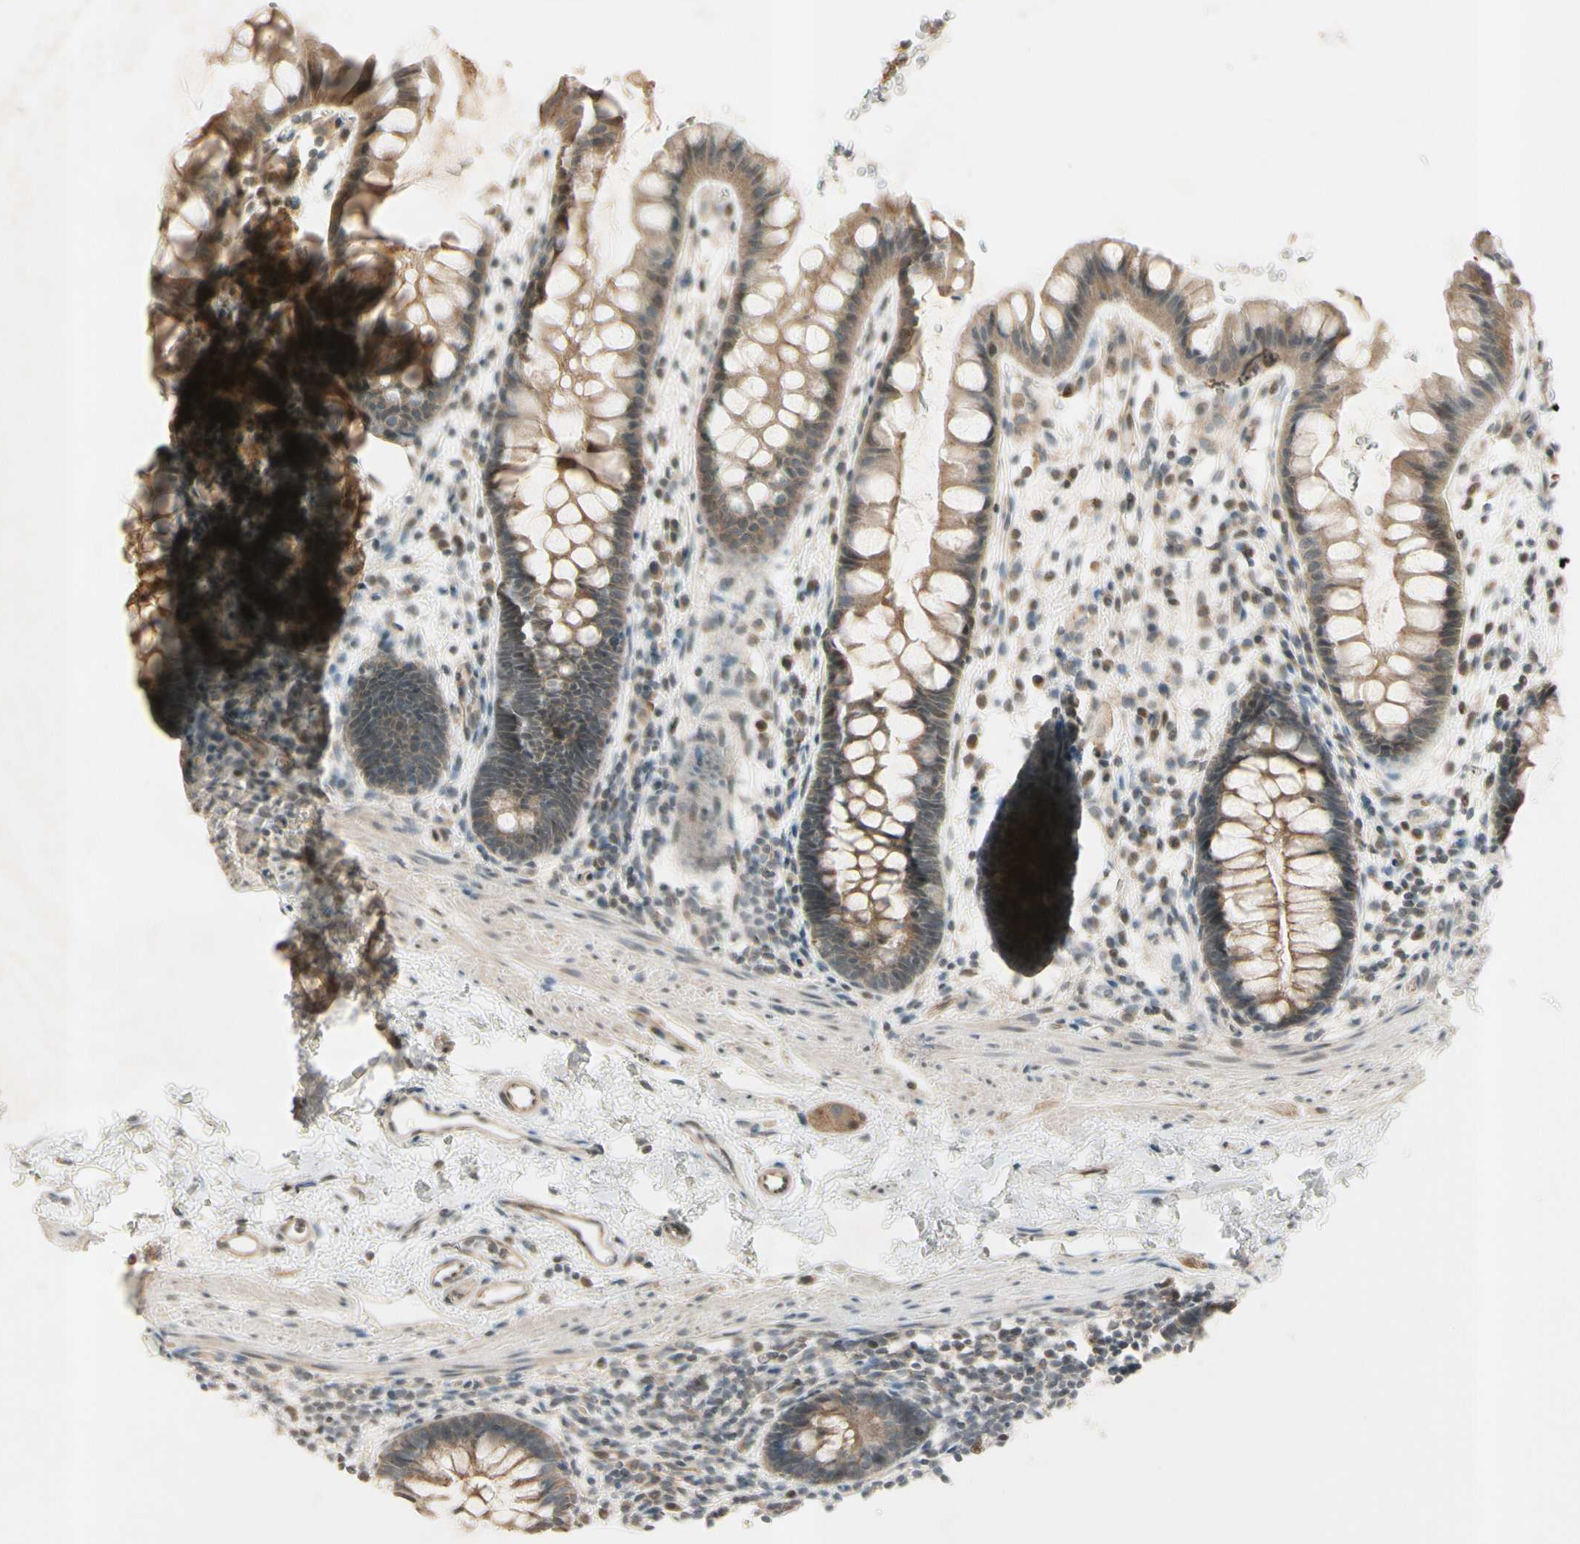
{"staining": {"intensity": "moderate", "quantity": ">75%", "location": "cytoplasmic/membranous"}, "tissue": "rectum", "cell_type": "Glandular cells", "image_type": "normal", "snomed": [{"axis": "morphology", "description": "Normal tissue, NOS"}, {"axis": "topography", "description": "Rectum"}], "caption": "This is an image of immunohistochemistry (IHC) staining of benign rectum, which shows moderate positivity in the cytoplasmic/membranous of glandular cells.", "gene": "ICAM5", "patient": {"sex": "female", "age": 24}}